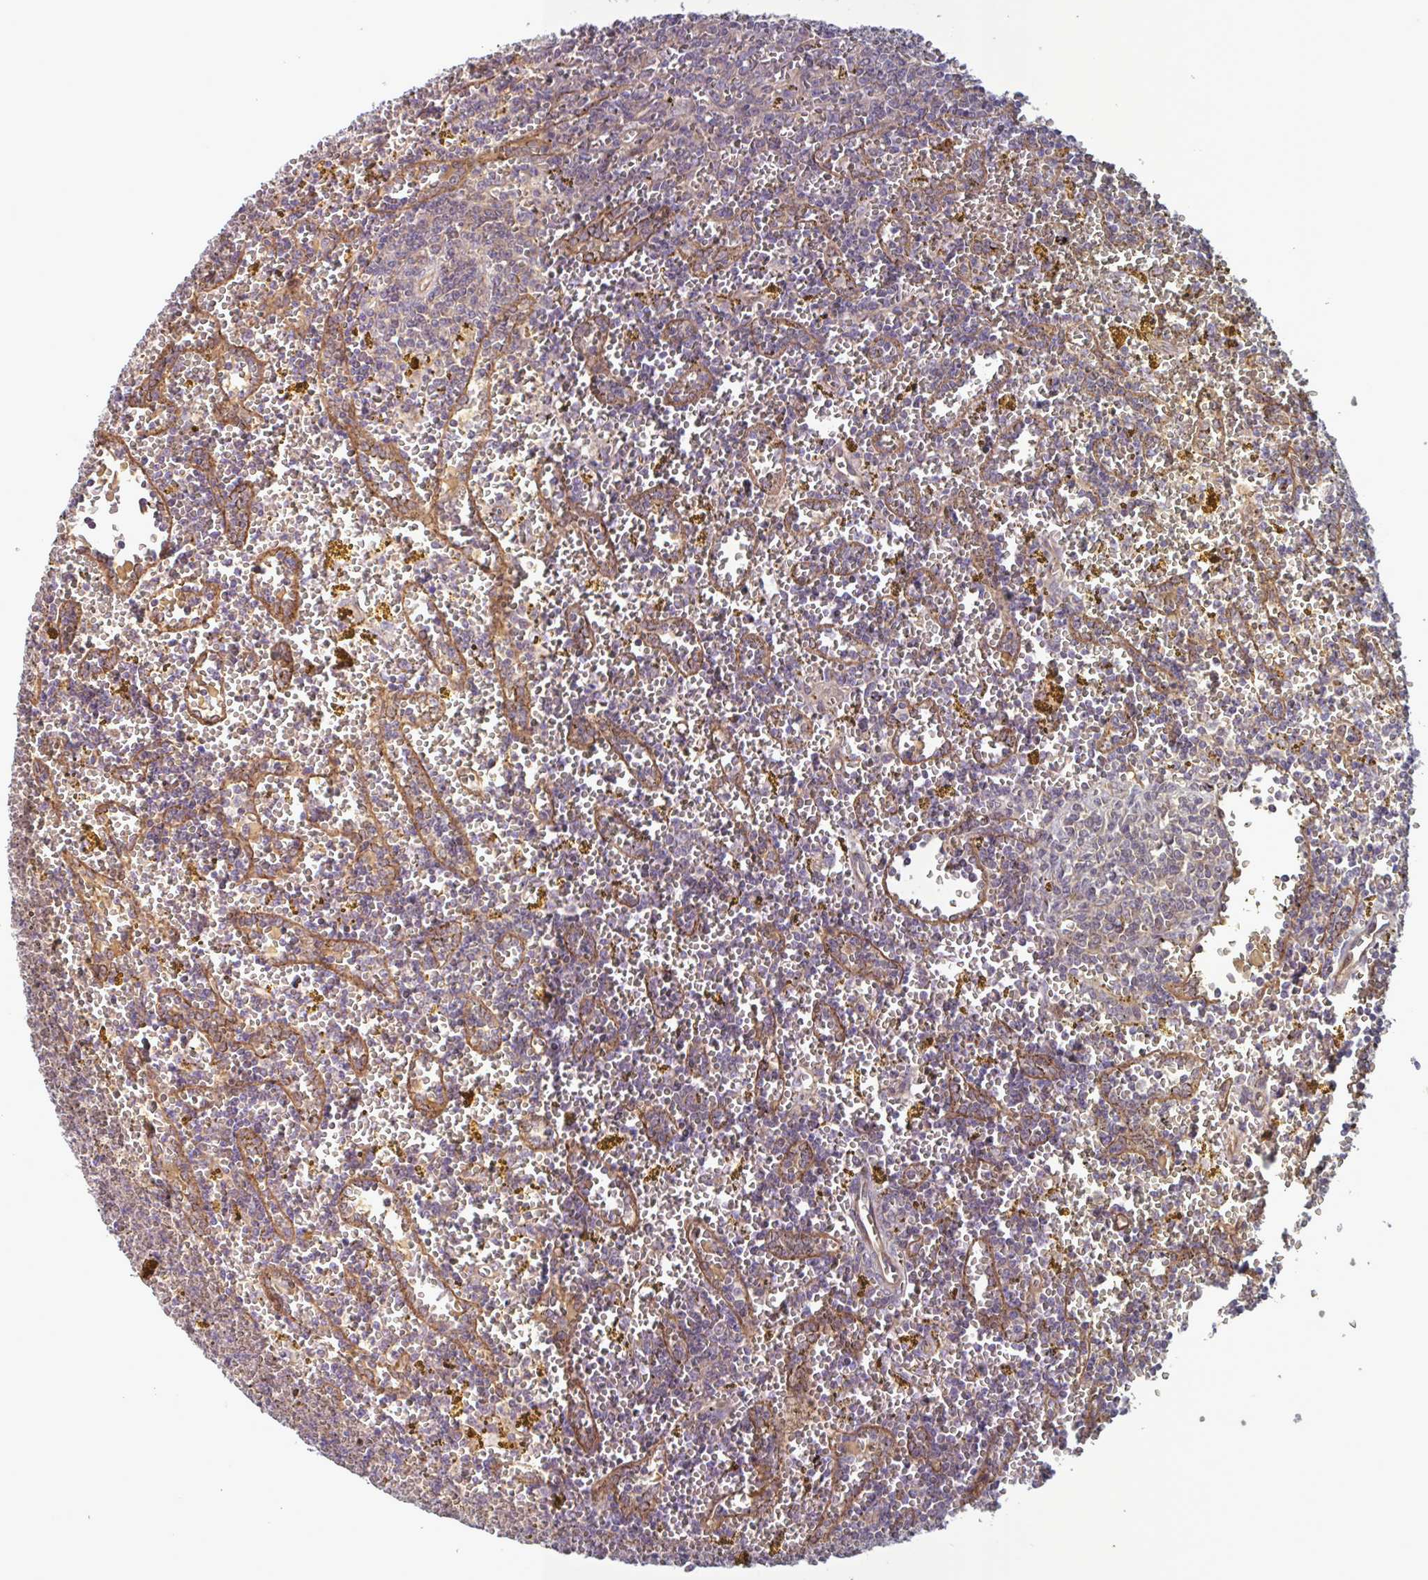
{"staining": {"intensity": "negative", "quantity": "none", "location": "none"}, "tissue": "lymphoma", "cell_type": "Tumor cells", "image_type": "cancer", "snomed": [{"axis": "morphology", "description": "Malignant lymphoma, non-Hodgkin's type, Low grade"}, {"axis": "topography", "description": "Spleen"}, {"axis": "topography", "description": "Lymph node"}], "caption": "Protein analysis of low-grade malignant lymphoma, non-Hodgkin's type demonstrates no significant expression in tumor cells.", "gene": "GLTP", "patient": {"sex": "female", "age": 66}}